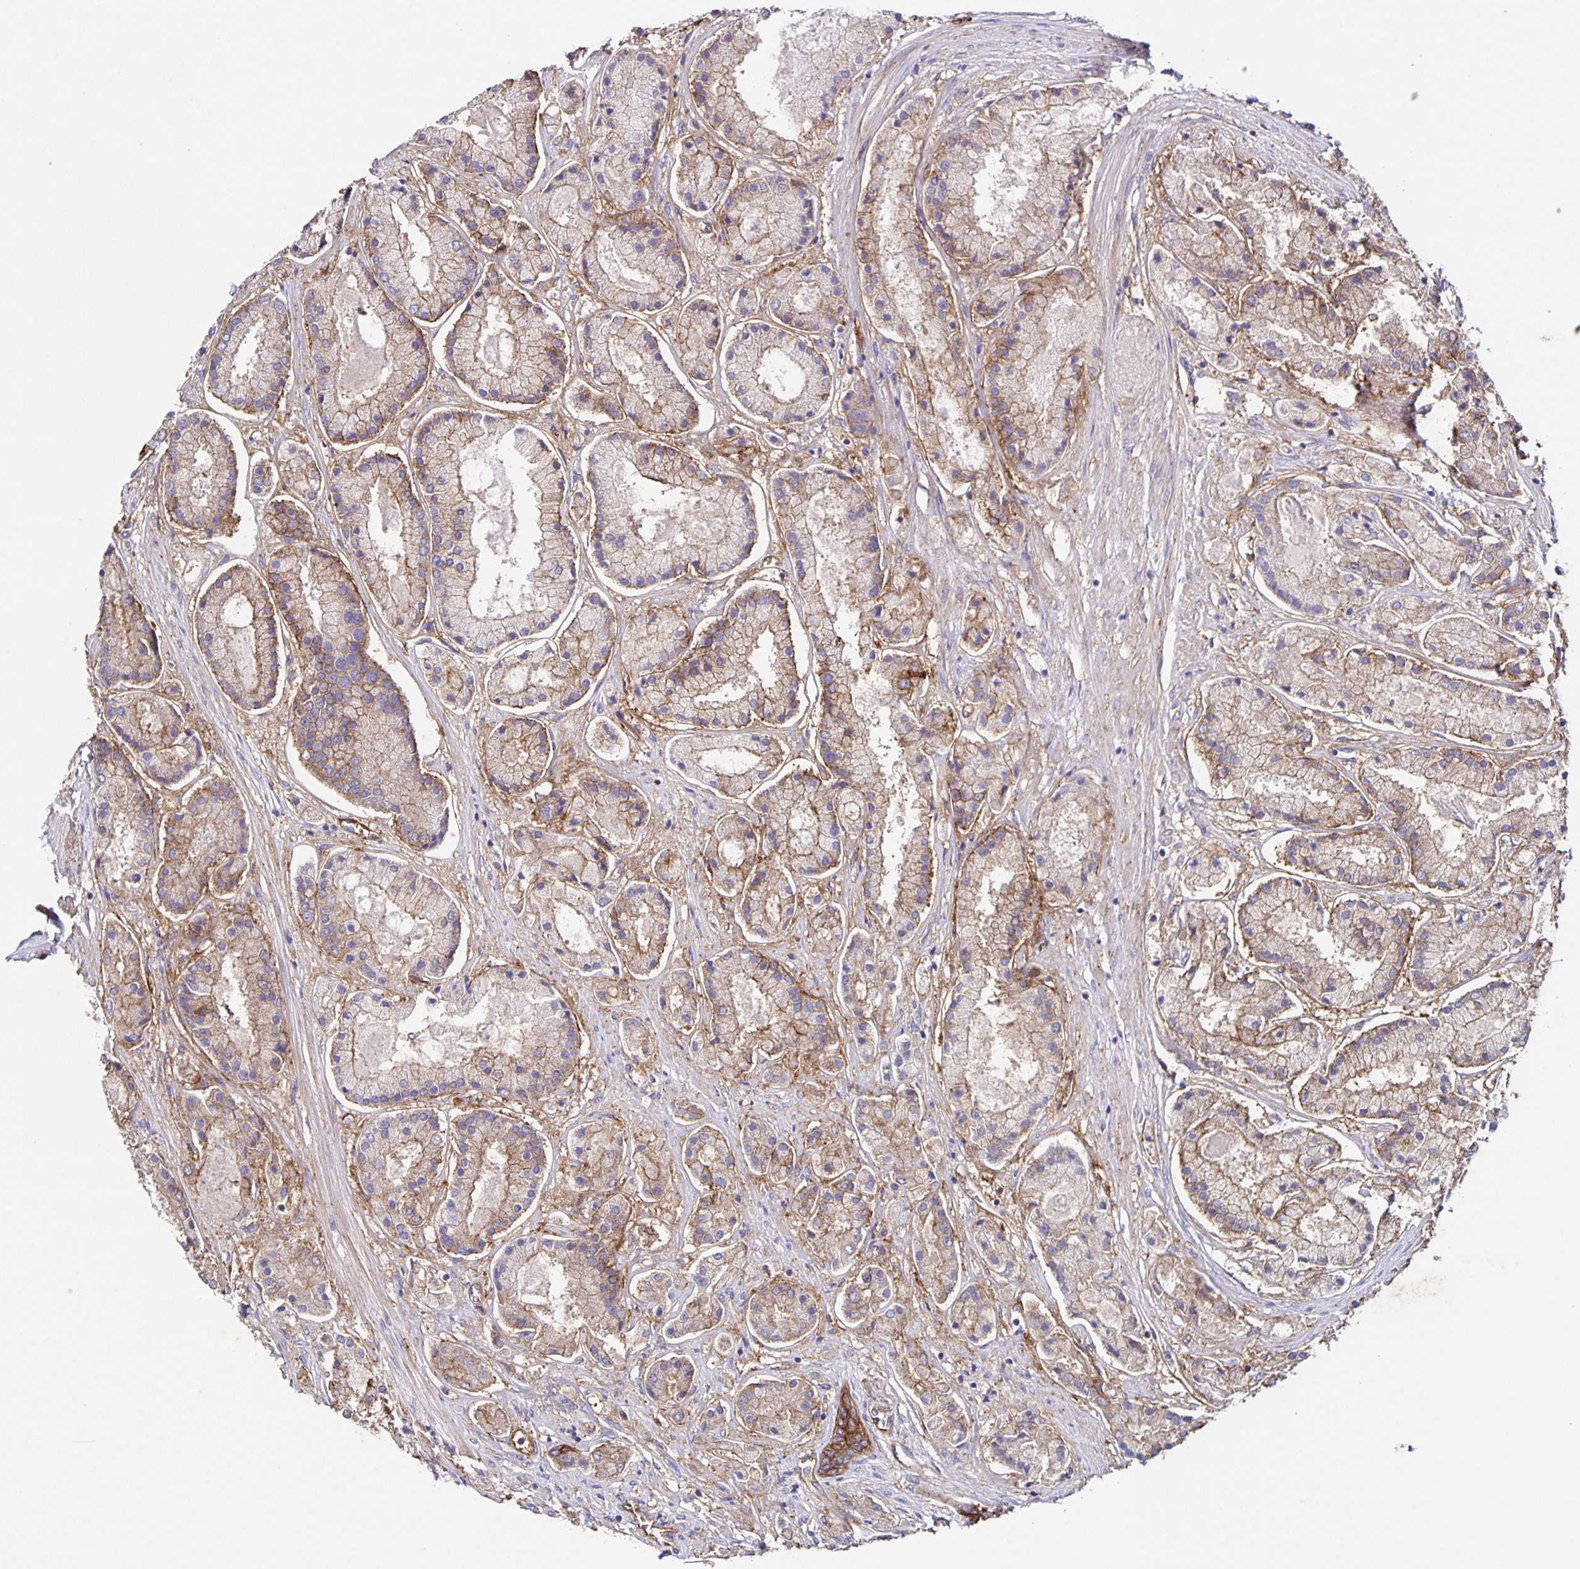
{"staining": {"intensity": "weak", "quantity": "25%-75%", "location": "cytoplasmic/membranous"}, "tissue": "prostate cancer", "cell_type": "Tumor cells", "image_type": "cancer", "snomed": [{"axis": "morphology", "description": "Adenocarcinoma, High grade"}, {"axis": "topography", "description": "Prostate"}], "caption": "Protein staining of adenocarcinoma (high-grade) (prostate) tissue demonstrates weak cytoplasmic/membranous expression in approximately 25%-75% of tumor cells. (DAB IHC, brown staining for protein, blue staining for nuclei).", "gene": "ITGA2", "patient": {"sex": "male", "age": 67}}